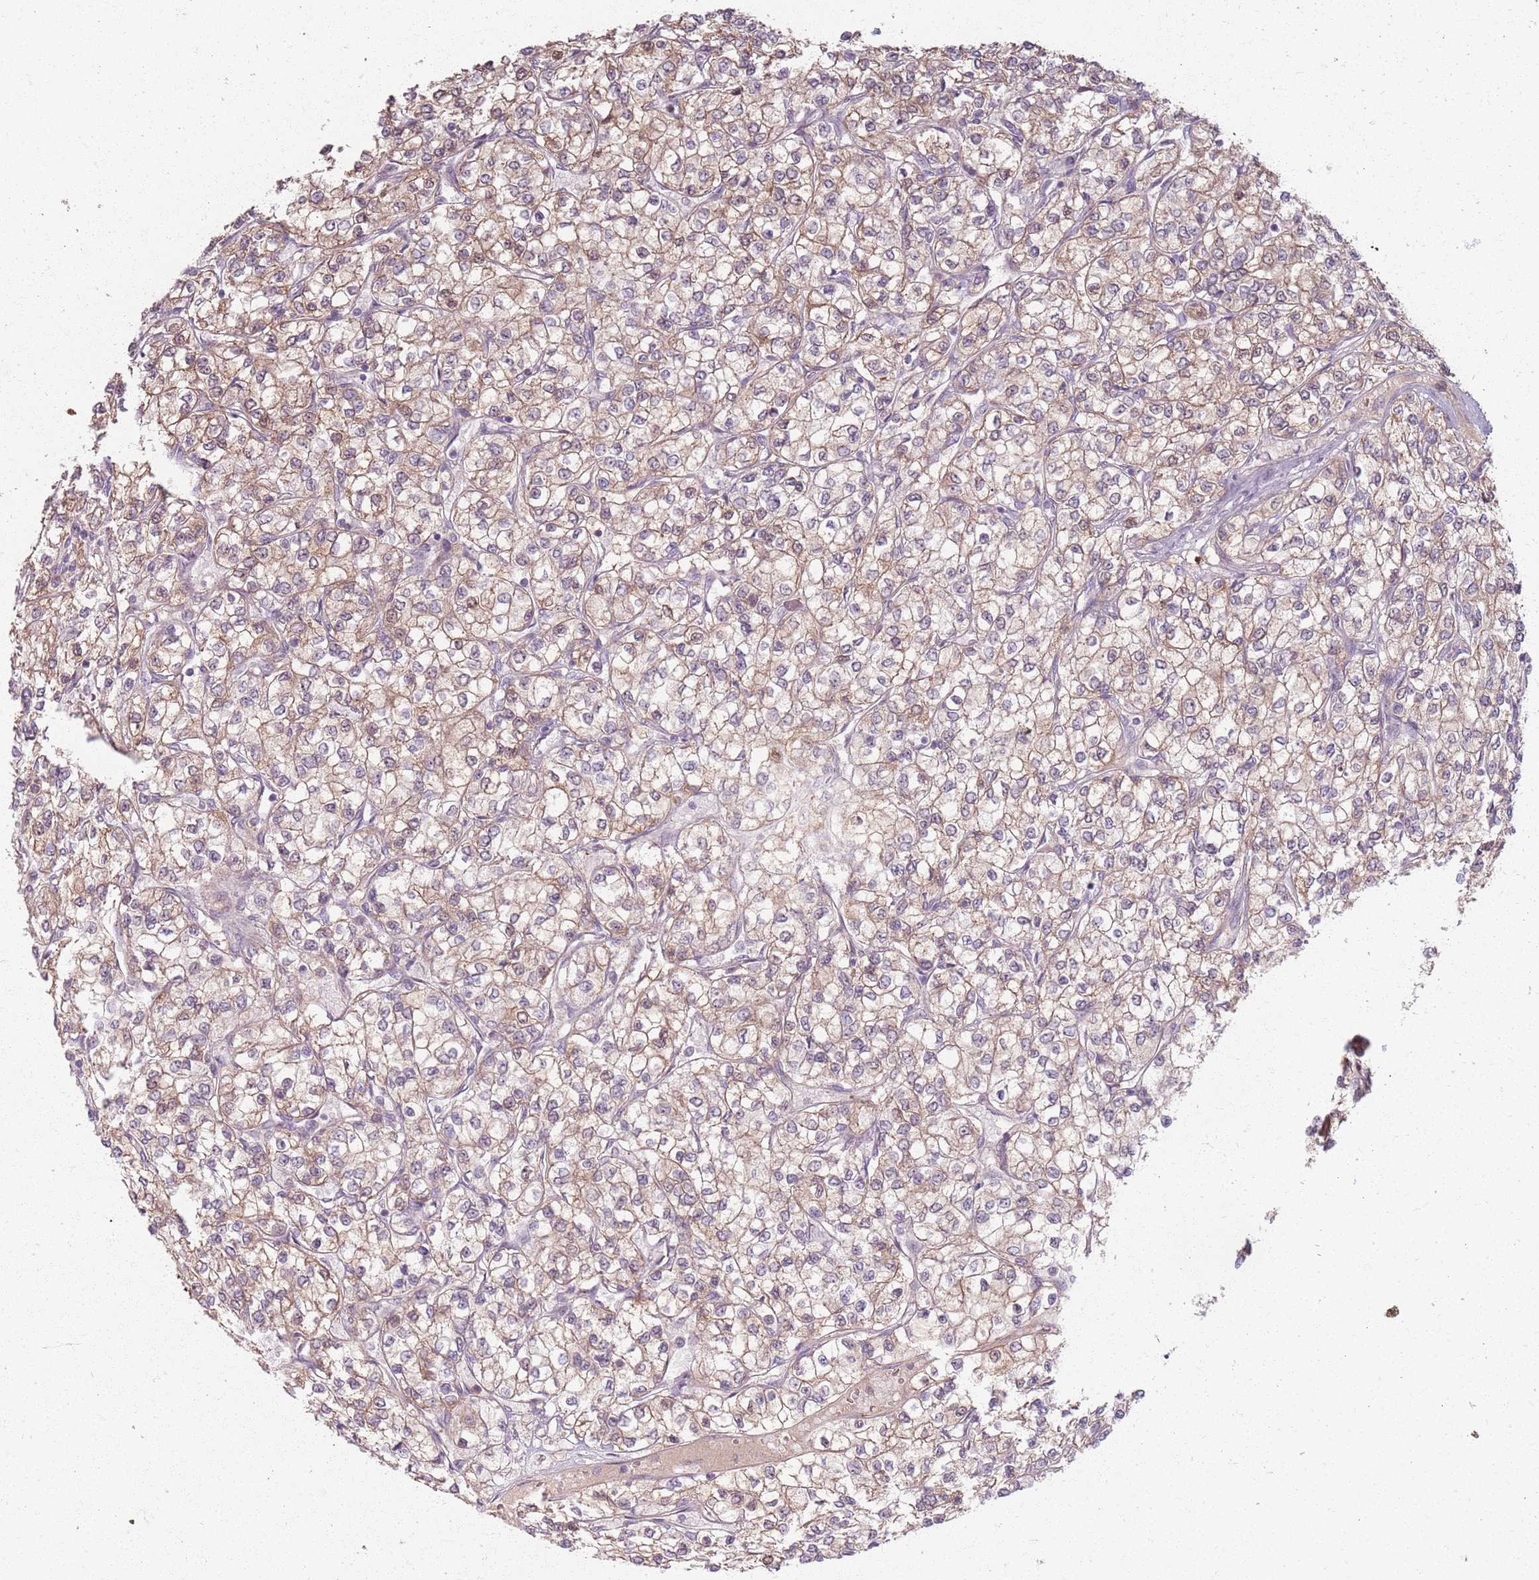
{"staining": {"intensity": "weak", "quantity": "25%-75%", "location": "cytoplasmic/membranous"}, "tissue": "renal cancer", "cell_type": "Tumor cells", "image_type": "cancer", "snomed": [{"axis": "morphology", "description": "Adenocarcinoma, NOS"}, {"axis": "topography", "description": "Kidney"}], "caption": "The image demonstrates immunohistochemical staining of renal cancer. There is weak cytoplasmic/membranous positivity is identified in approximately 25%-75% of tumor cells.", "gene": "ZDHHC2", "patient": {"sex": "male", "age": 80}}